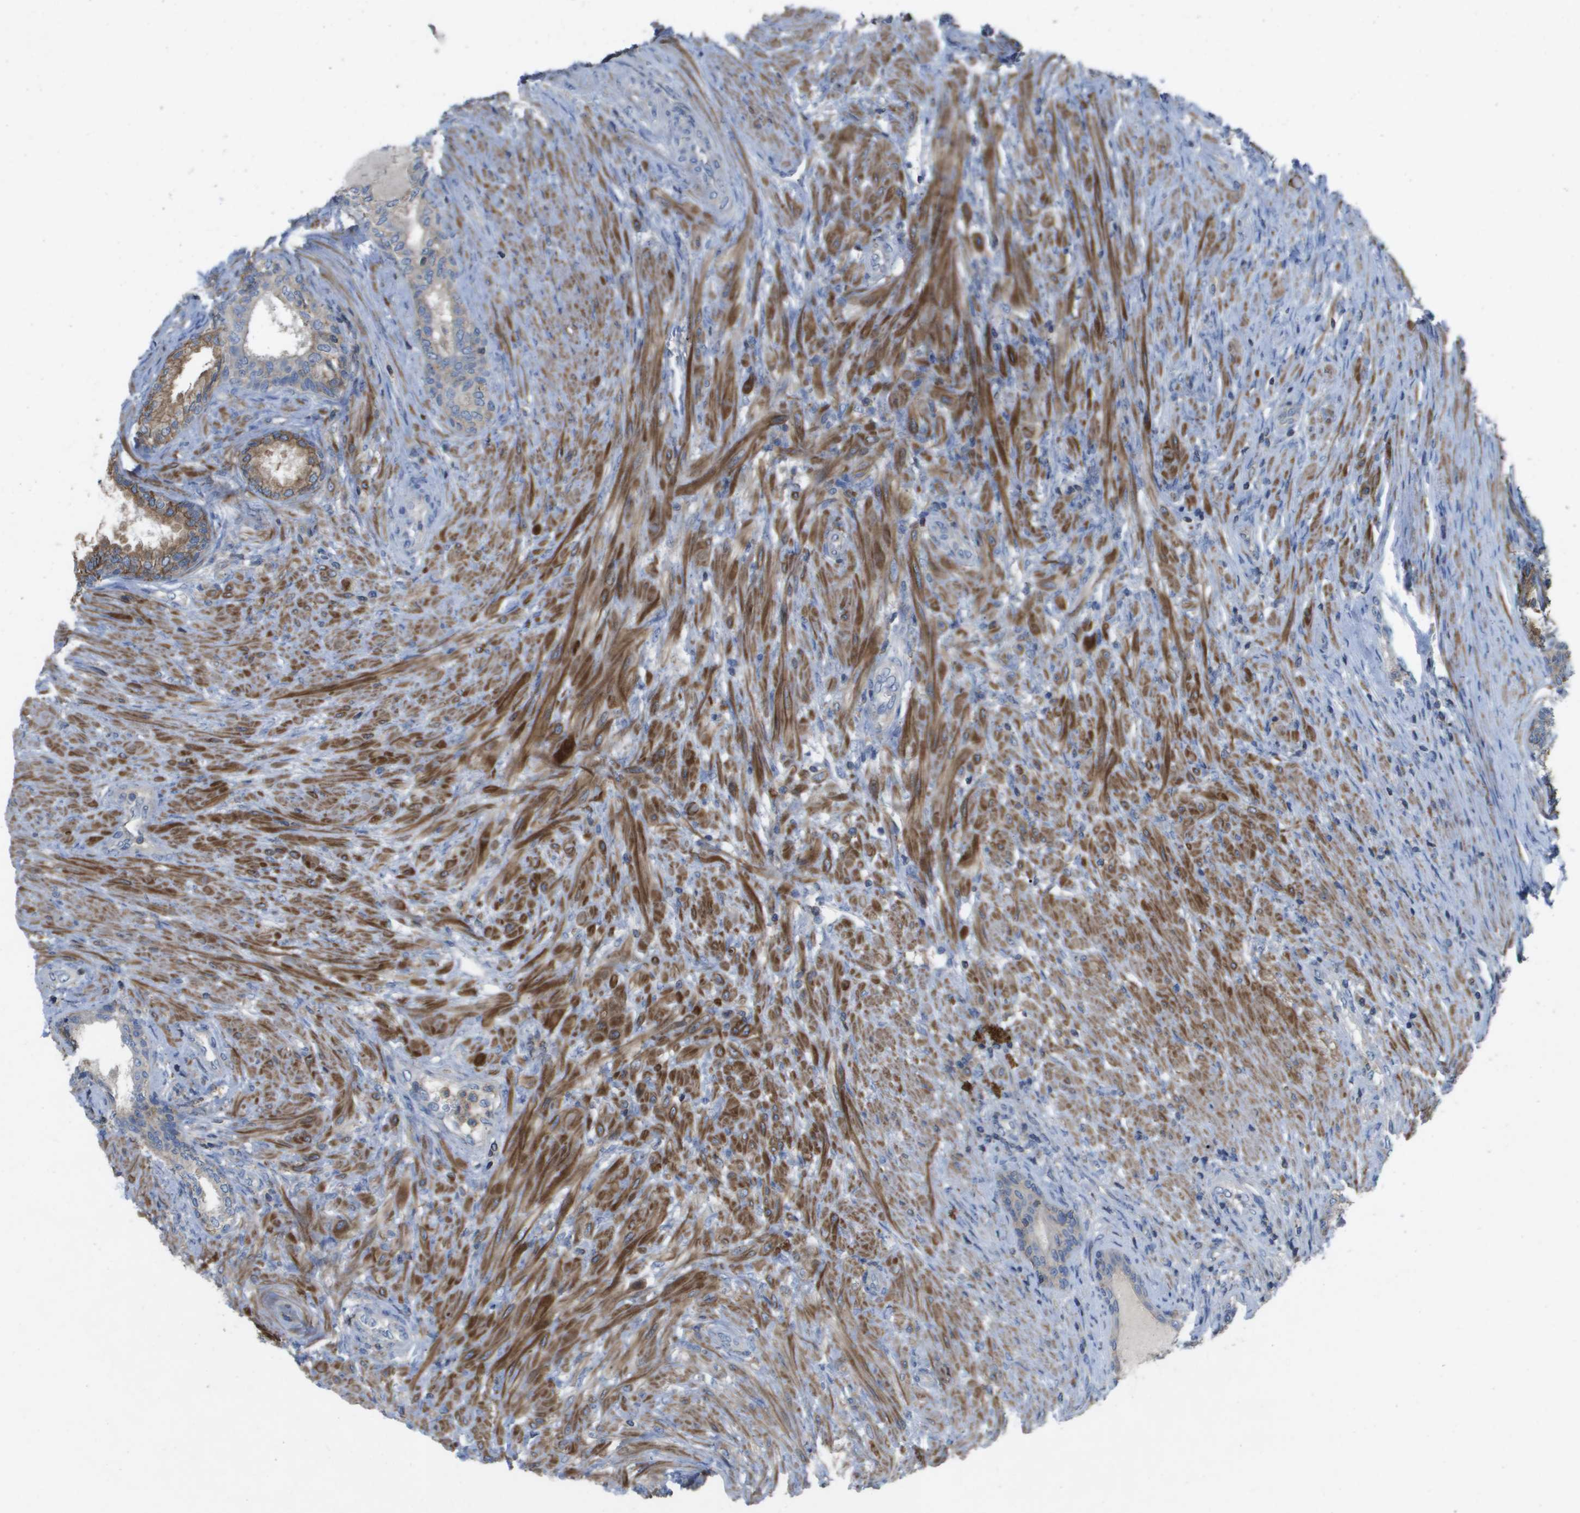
{"staining": {"intensity": "moderate", "quantity": ">75%", "location": "cytoplasmic/membranous"}, "tissue": "prostate", "cell_type": "Glandular cells", "image_type": "normal", "snomed": [{"axis": "morphology", "description": "Normal tissue, NOS"}, {"axis": "topography", "description": "Prostate"}], "caption": "Human prostate stained with a brown dye reveals moderate cytoplasmic/membranous positive staining in about >75% of glandular cells.", "gene": "CLCA4", "patient": {"sex": "male", "age": 76}}